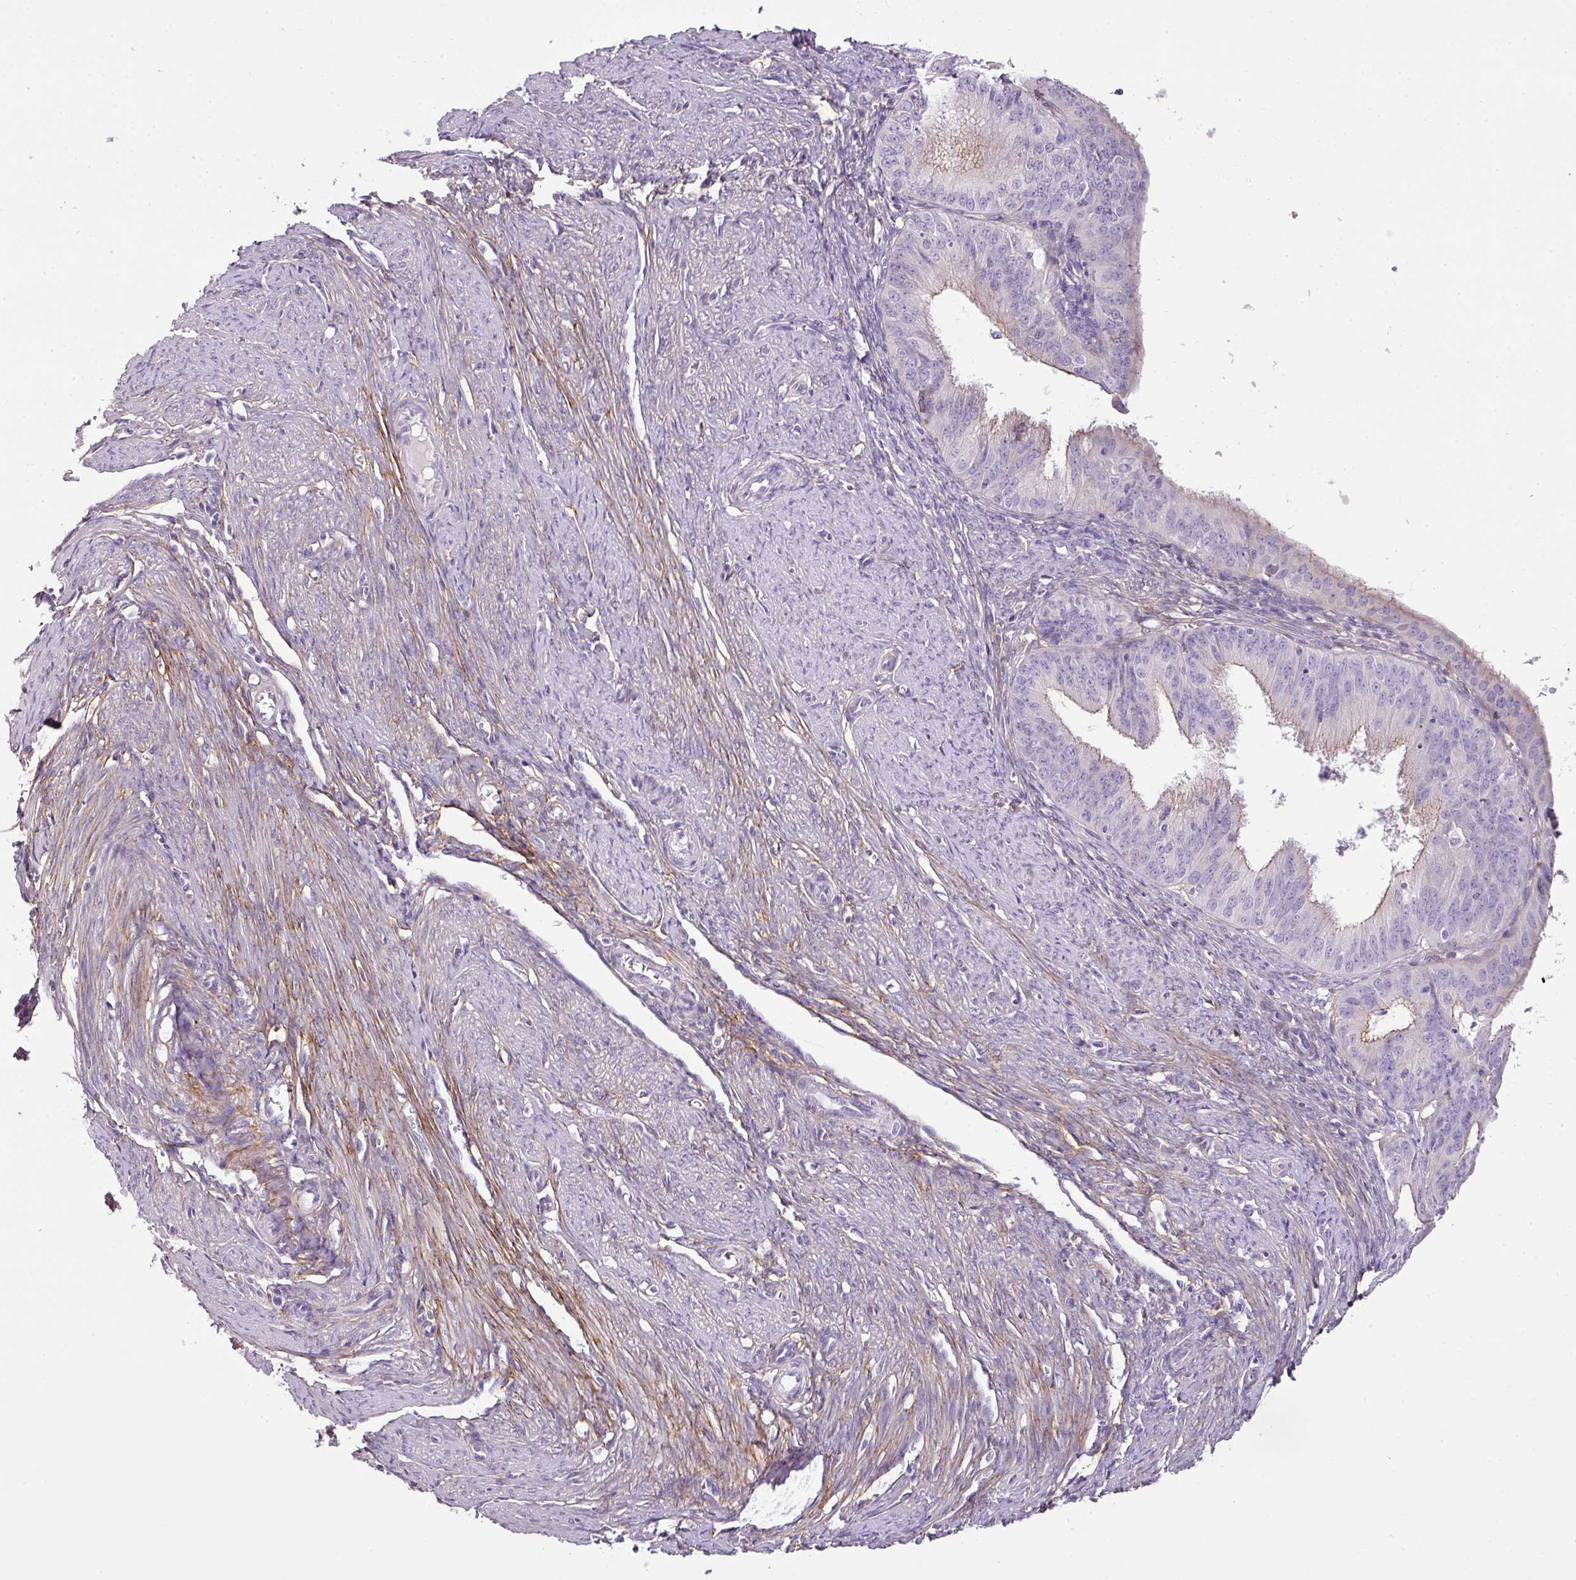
{"staining": {"intensity": "weak", "quantity": "<25%", "location": "cytoplasmic/membranous"}, "tissue": "endometrial cancer", "cell_type": "Tumor cells", "image_type": "cancer", "snomed": [{"axis": "morphology", "description": "Adenocarcinoma, NOS"}, {"axis": "topography", "description": "Endometrium"}], "caption": "IHC image of neoplastic tissue: human endometrial cancer stained with DAB (3,3'-diaminobenzidine) exhibits no significant protein staining in tumor cells. (Immunohistochemistry (ihc), brightfield microscopy, high magnification).", "gene": "PARD6G", "patient": {"sex": "female", "age": 51}}